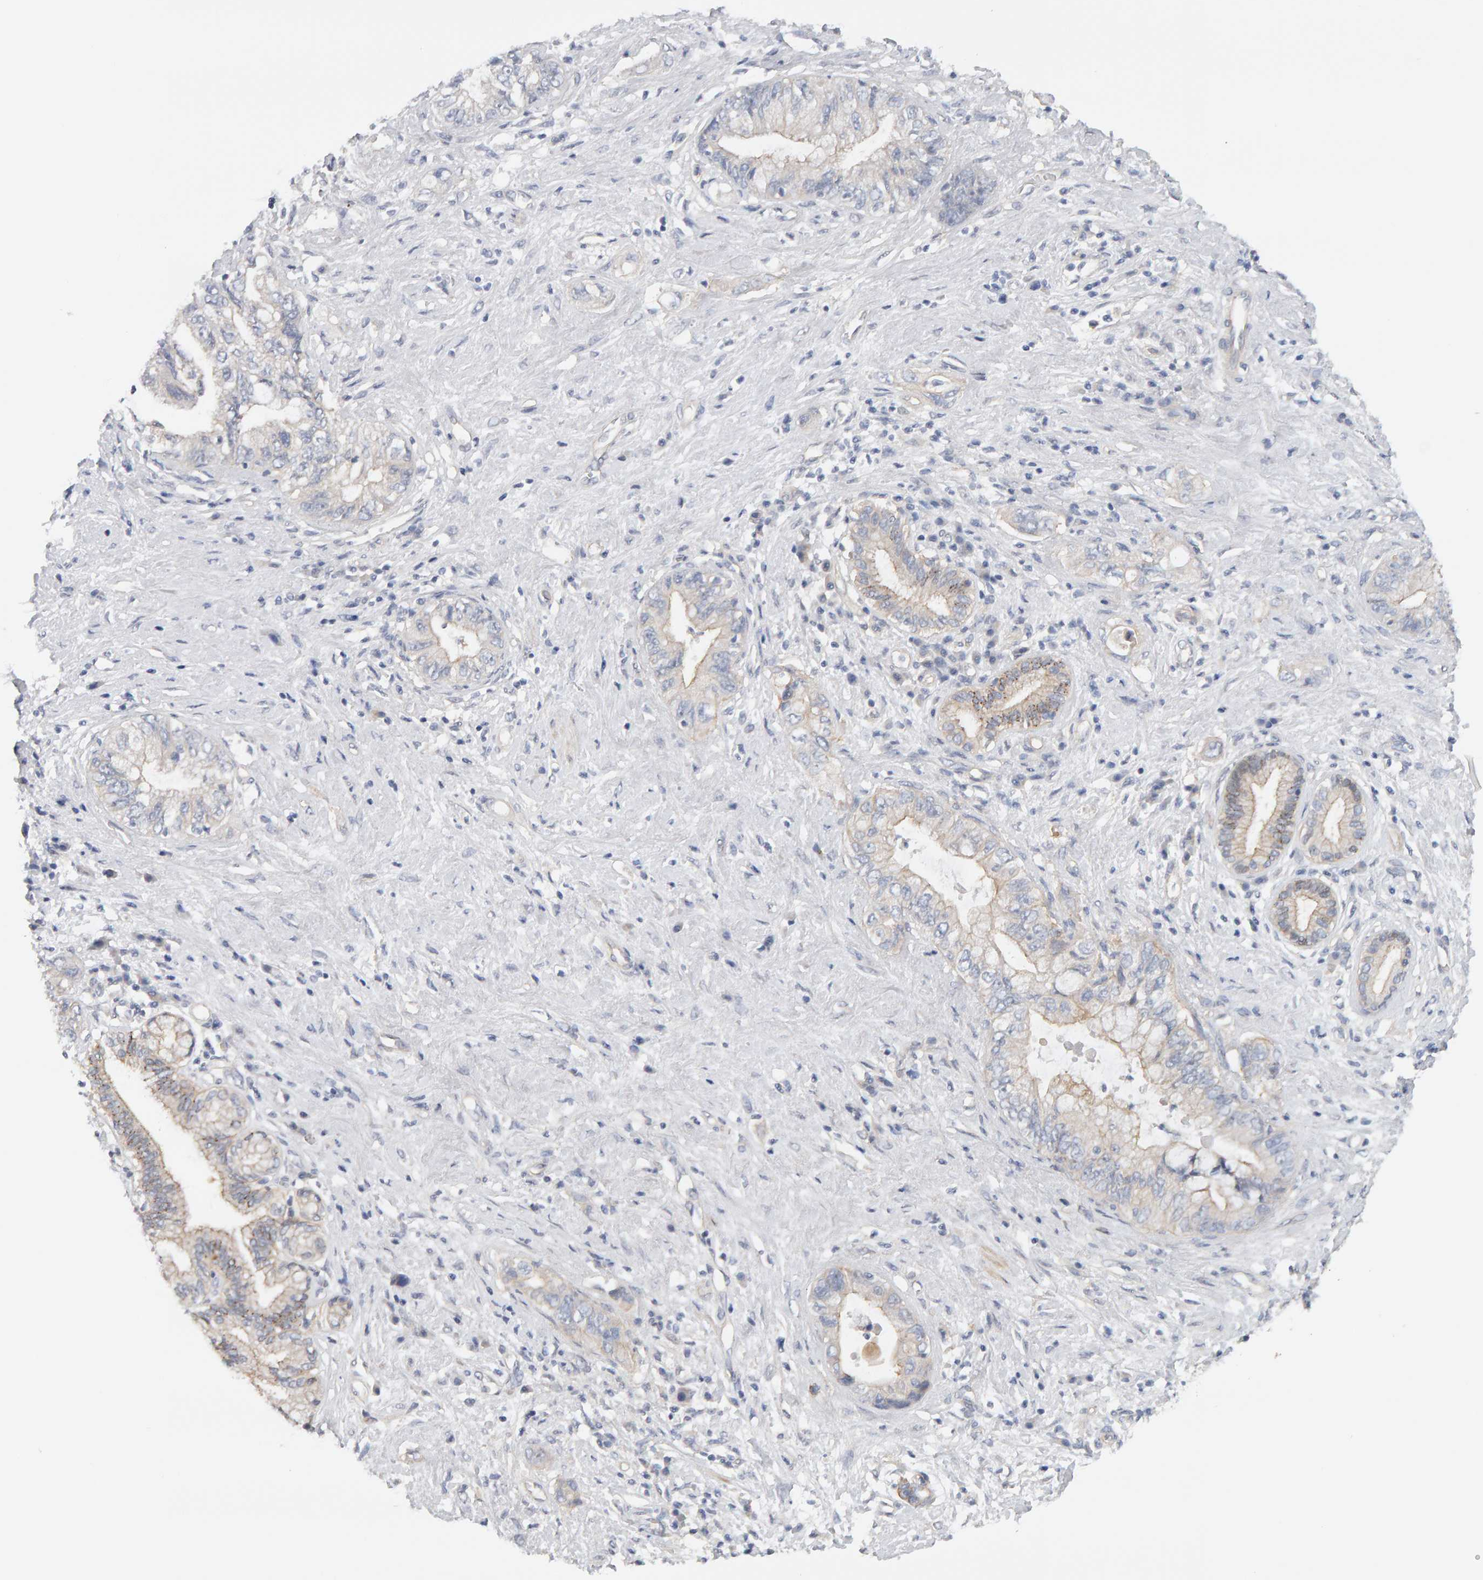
{"staining": {"intensity": "weak", "quantity": "<25%", "location": "cytoplasmic/membranous"}, "tissue": "pancreatic cancer", "cell_type": "Tumor cells", "image_type": "cancer", "snomed": [{"axis": "morphology", "description": "Adenocarcinoma, NOS"}, {"axis": "topography", "description": "Pancreas"}], "caption": "IHC of pancreatic cancer (adenocarcinoma) demonstrates no positivity in tumor cells.", "gene": "PPP1R16A", "patient": {"sex": "female", "age": 73}}